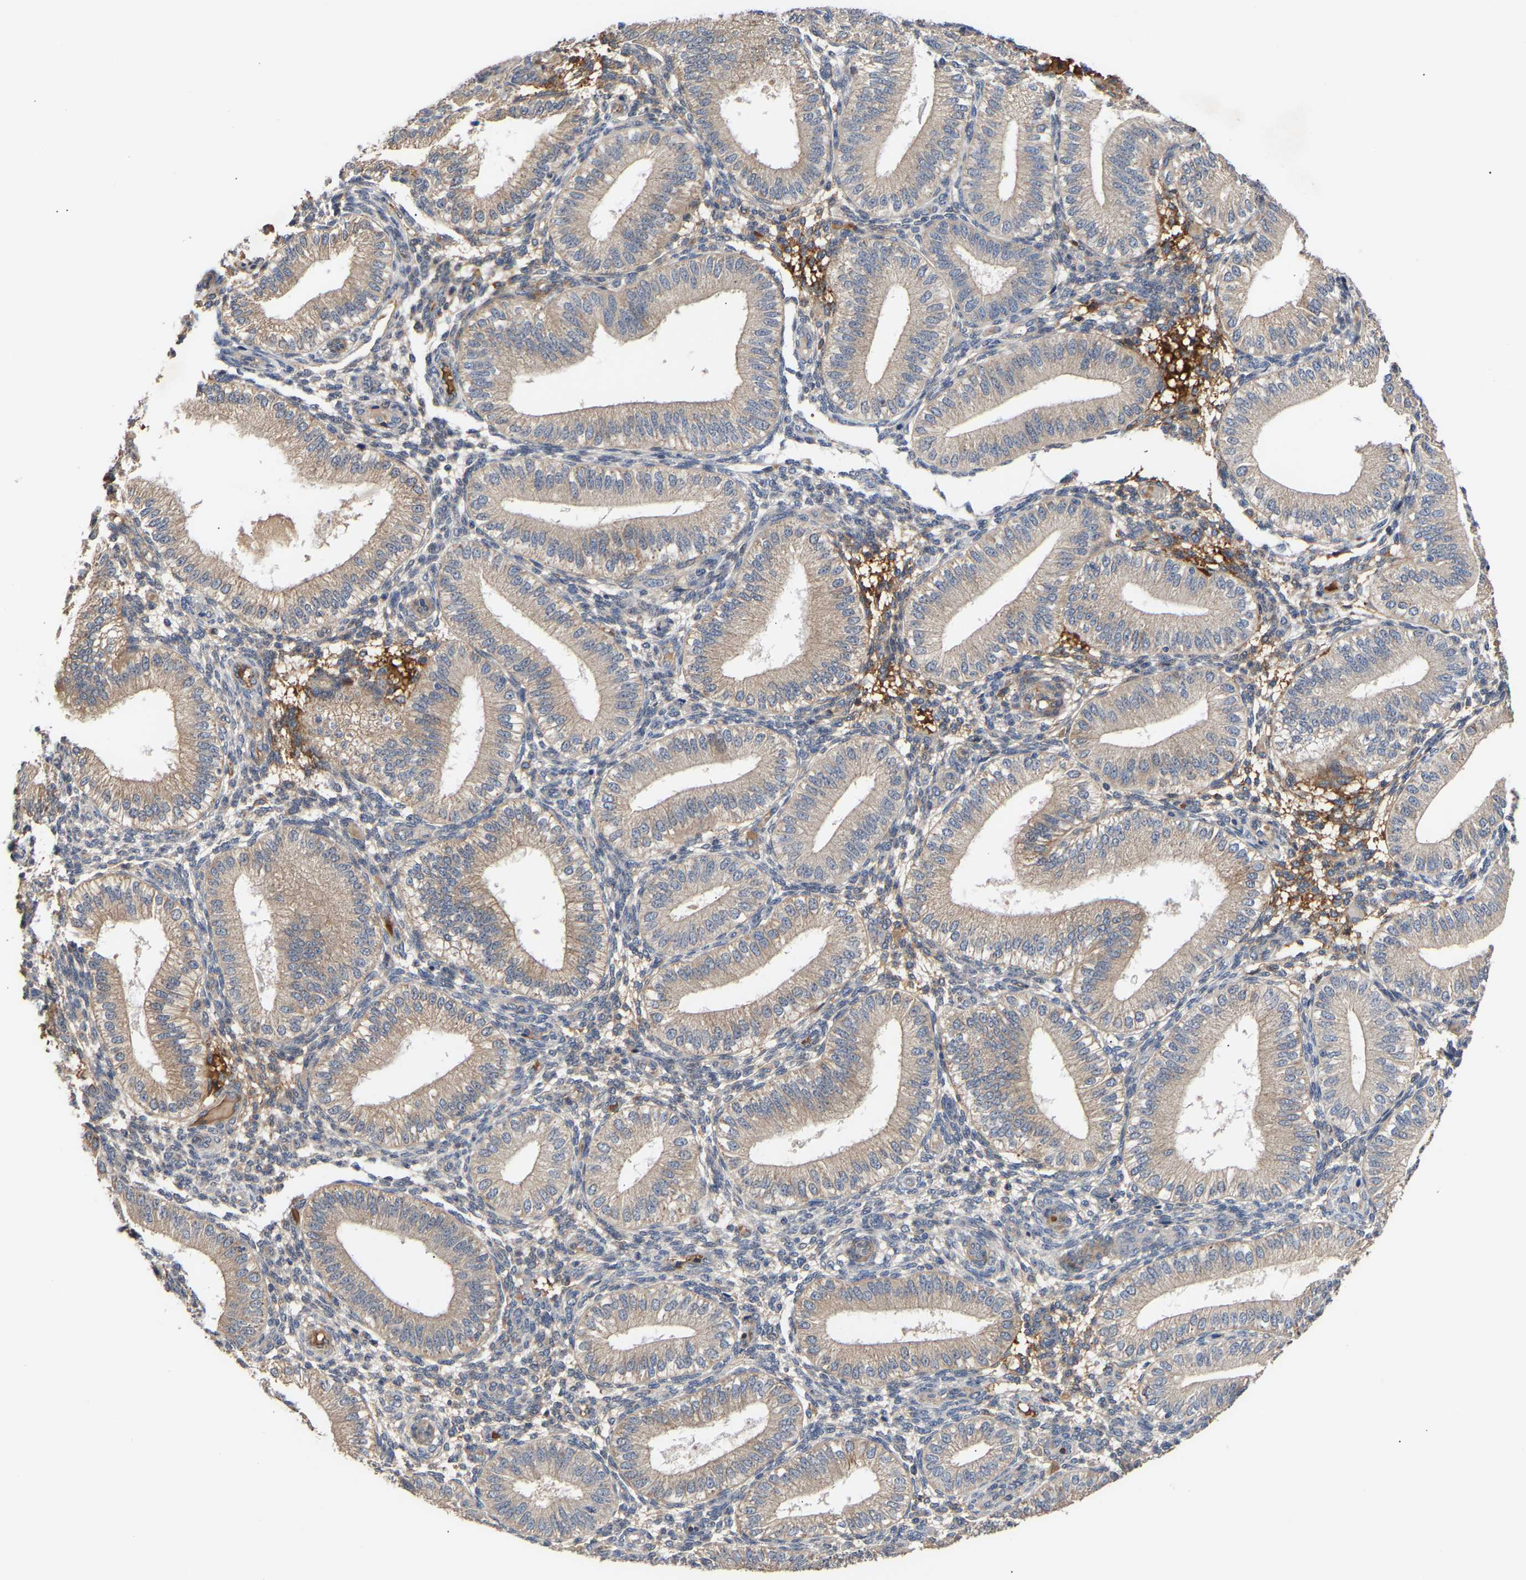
{"staining": {"intensity": "moderate", "quantity": "<25%", "location": "cytoplasmic/membranous"}, "tissue": "endometrium", "cell_type": "Cells in endometrial stroma", "image_type": "normal", "snomed": [{"axis": "morphology", "description": "Normal tissue, NOS"}, {"axis": "topography", "description": "Endometrium"}], "caption": "A brown stain shows moderate cytoplasmic/membranous positivity of a protein in cells in endometrial stroma of normal human endometrium. (Stains: DAB (3,3'-diaminobenzidine) in brown, nuclei in blue, Microscopy: brightfield microscopy at high magnification).", "gene": "KASH5", "patient": {"sex": "female", "age": 39}}